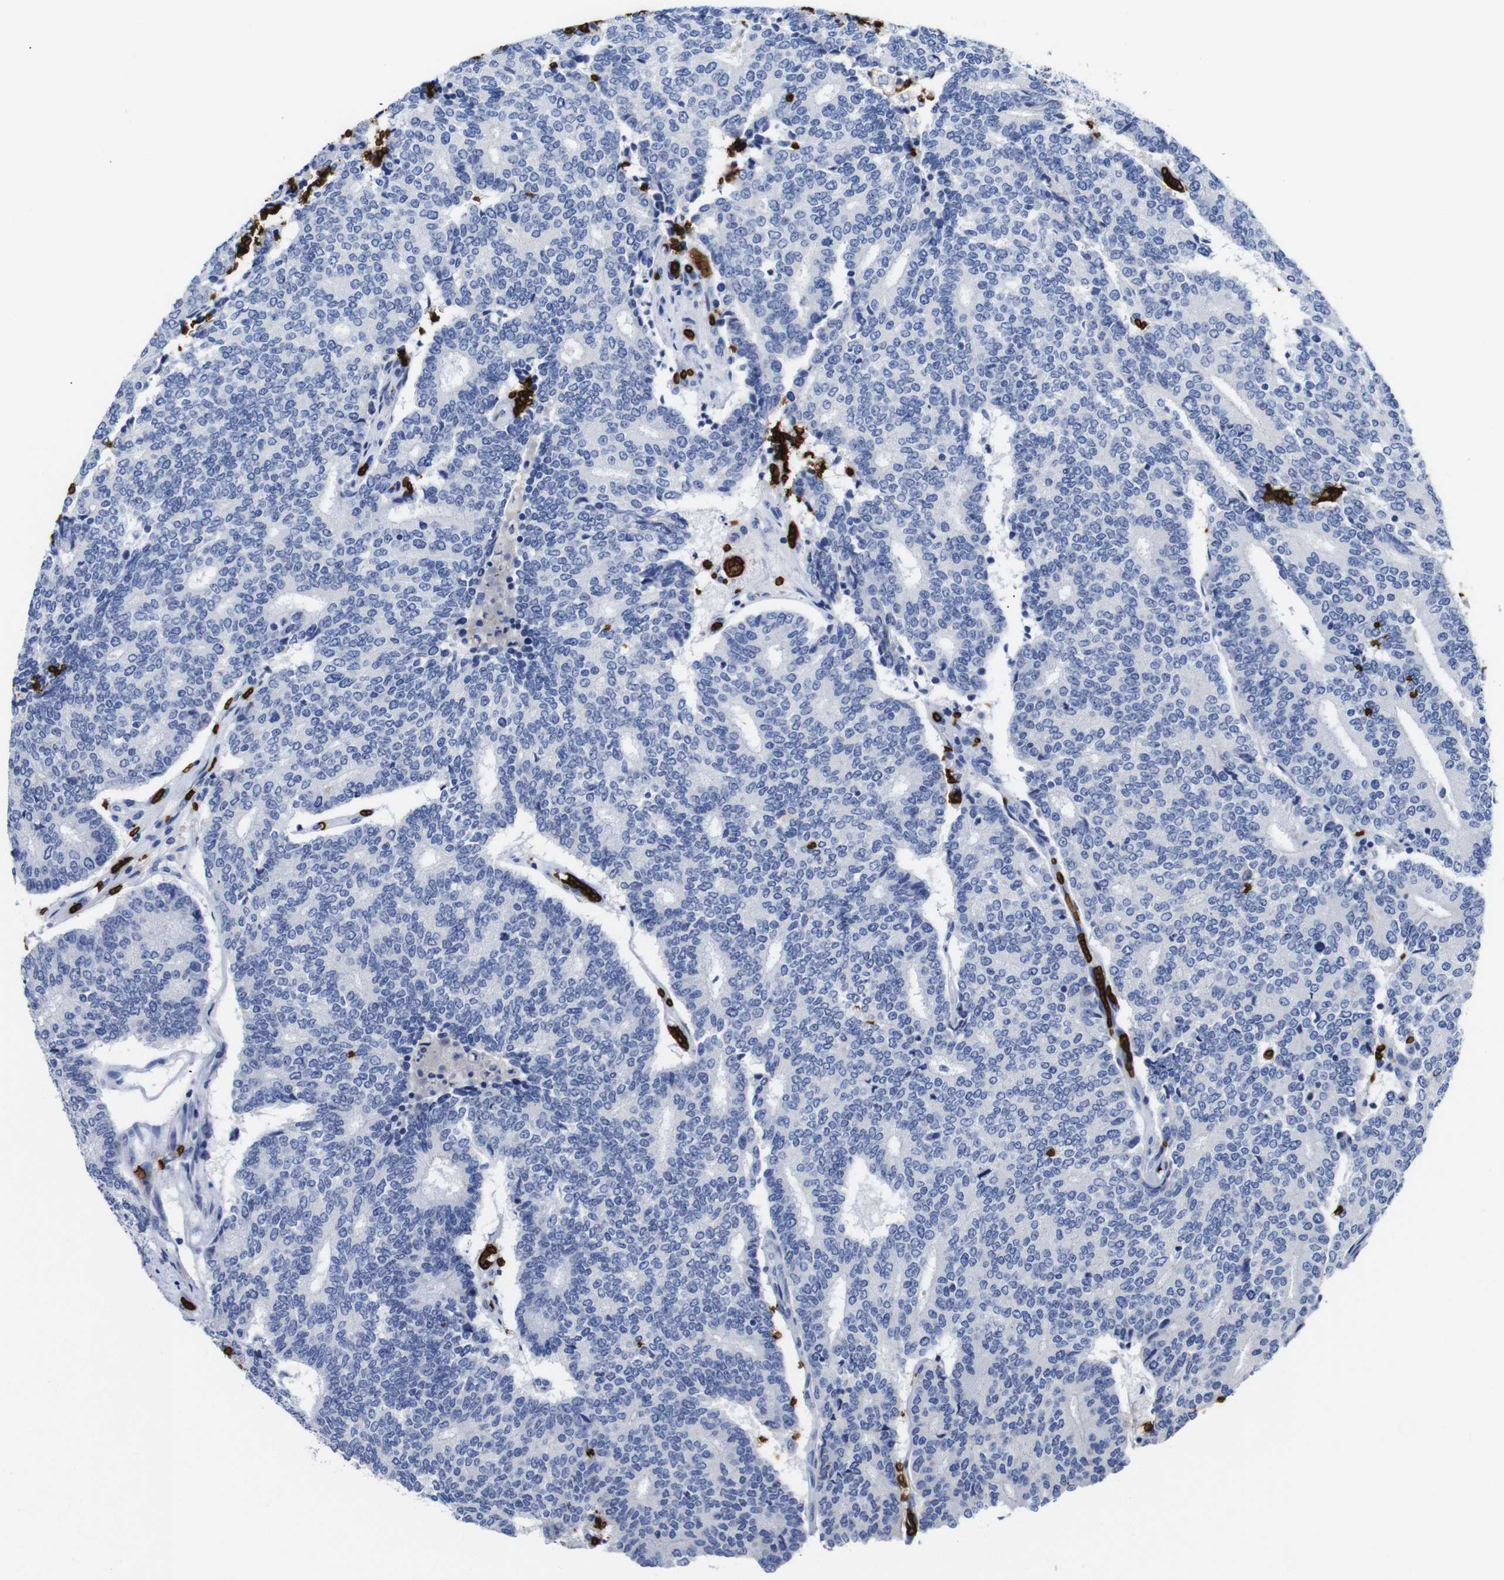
{"staining": {"intensity": "negative", "quantity": "none", "location": "none"}, "tissue": "prostate cancer", "cell_type": "Tumor cells", "image_type": "cancer", "snomed": [{"axis": "morphology", "description": "Normal tissue, NOS"}, {"axis": "morphology", "description": "Adenocarcinoma, High grade"}, {"axis": "topography", "description": "Prostate"}, {"axis": "topography", "description": "Seminal veicle"}], "caption": "A high-resolution micrograph shows IHC staining of prostate cancer, which displays no significant positivity in tumor cells.", "gene": "S1PR2", "patient": {"sex": "male", "age": 55}}